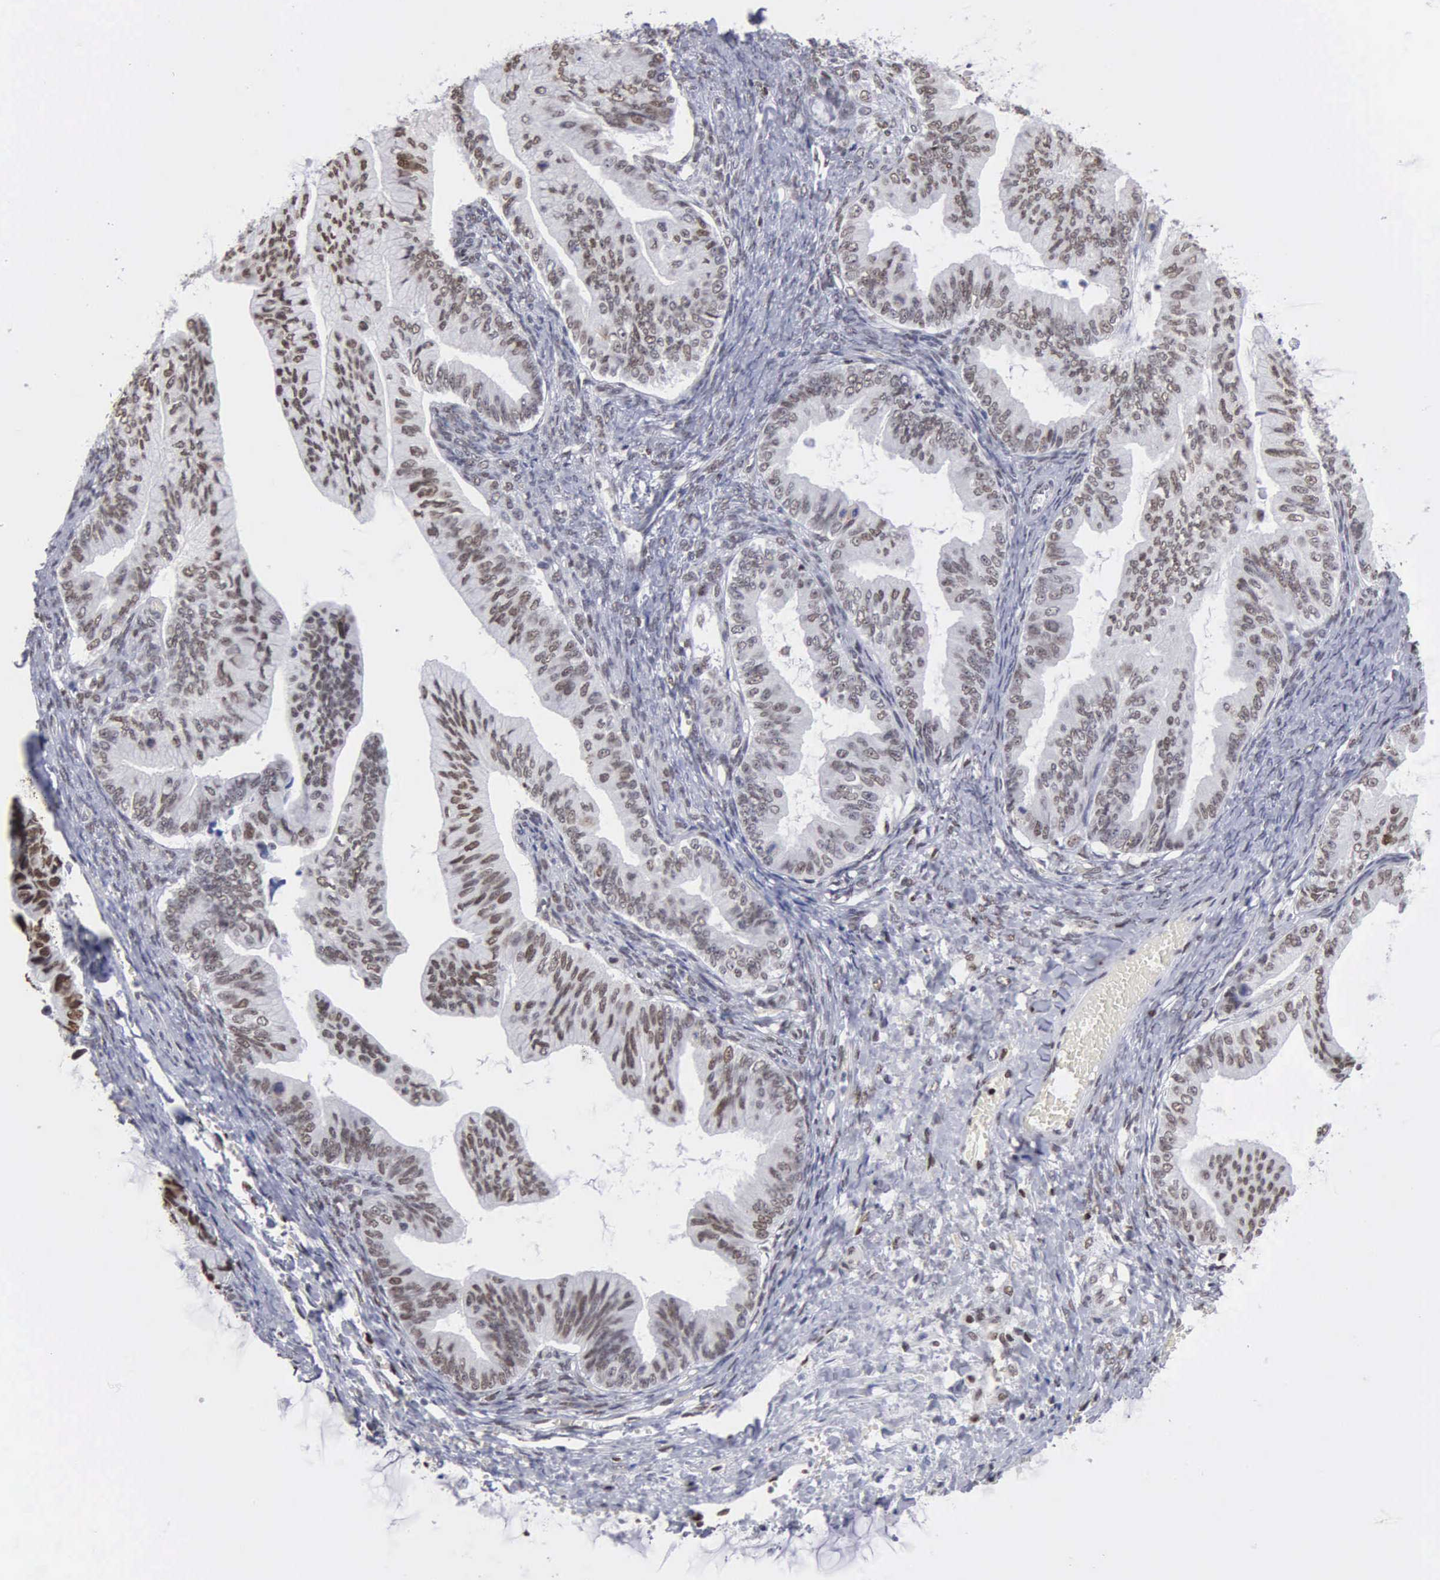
{"staining": {"intensity": "moderate", "quantity": ">75%", "location": "nuclear"}, "tissue": "ovarian cancer", "cell_type": "Tumor cells", "image_type": "cancer", "snomed": [{"axis": "morphology", "description": "Cystadenocarcinoma, mucinous, NOS"}, {"axis": "topography", "description": "Ovary"}], "caption": "Ovarian cancer stained with a protein marker displays moderate staining in tumor cells.", "gene": "CCNG1", "patient": {"sex": "female", "age": 36}}